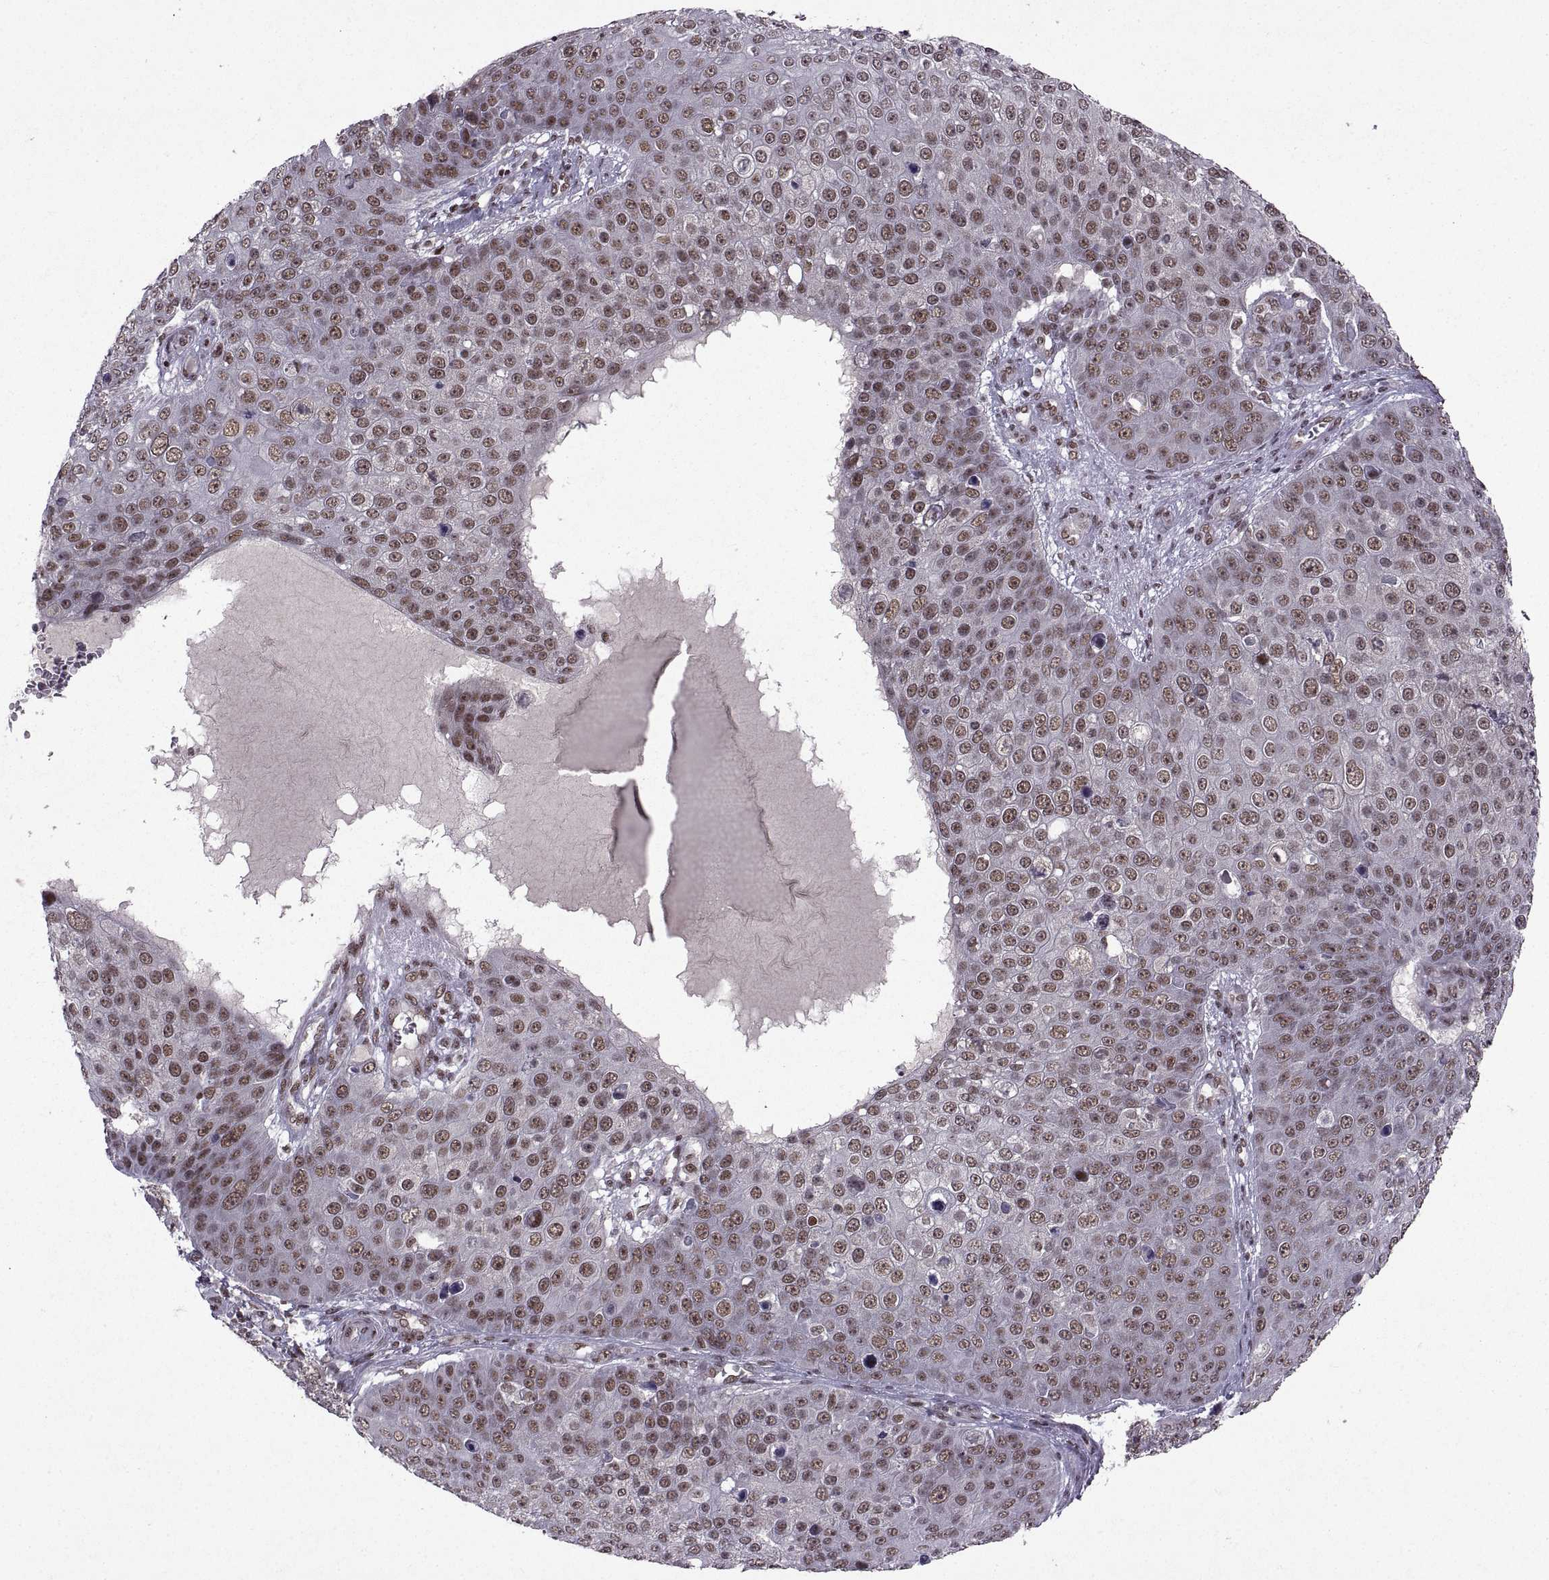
{"staining": {"intensity": "moderate", "quantity": ">75%", "location": "nuclear"}, "tissue": "skin cancer", "cell_type": "Tumor cells", "image_type": "cancer", "snomed": [{"axis": "morphology", "description": "Squamous cell carcinoma, NOS"}, {"axis": "topography", "description": "Skin"}], "caption": "This image reveals squamous cell carcinoma (skin) stained with immunohistochemistry (IHC) to label a protein in brown. The nuclear of tumor cells show moderate positivity for the protein. Nuclei are counter-stained blue.", "gene": "MT1E", "patient": {"sex": "male", "age": 71}}